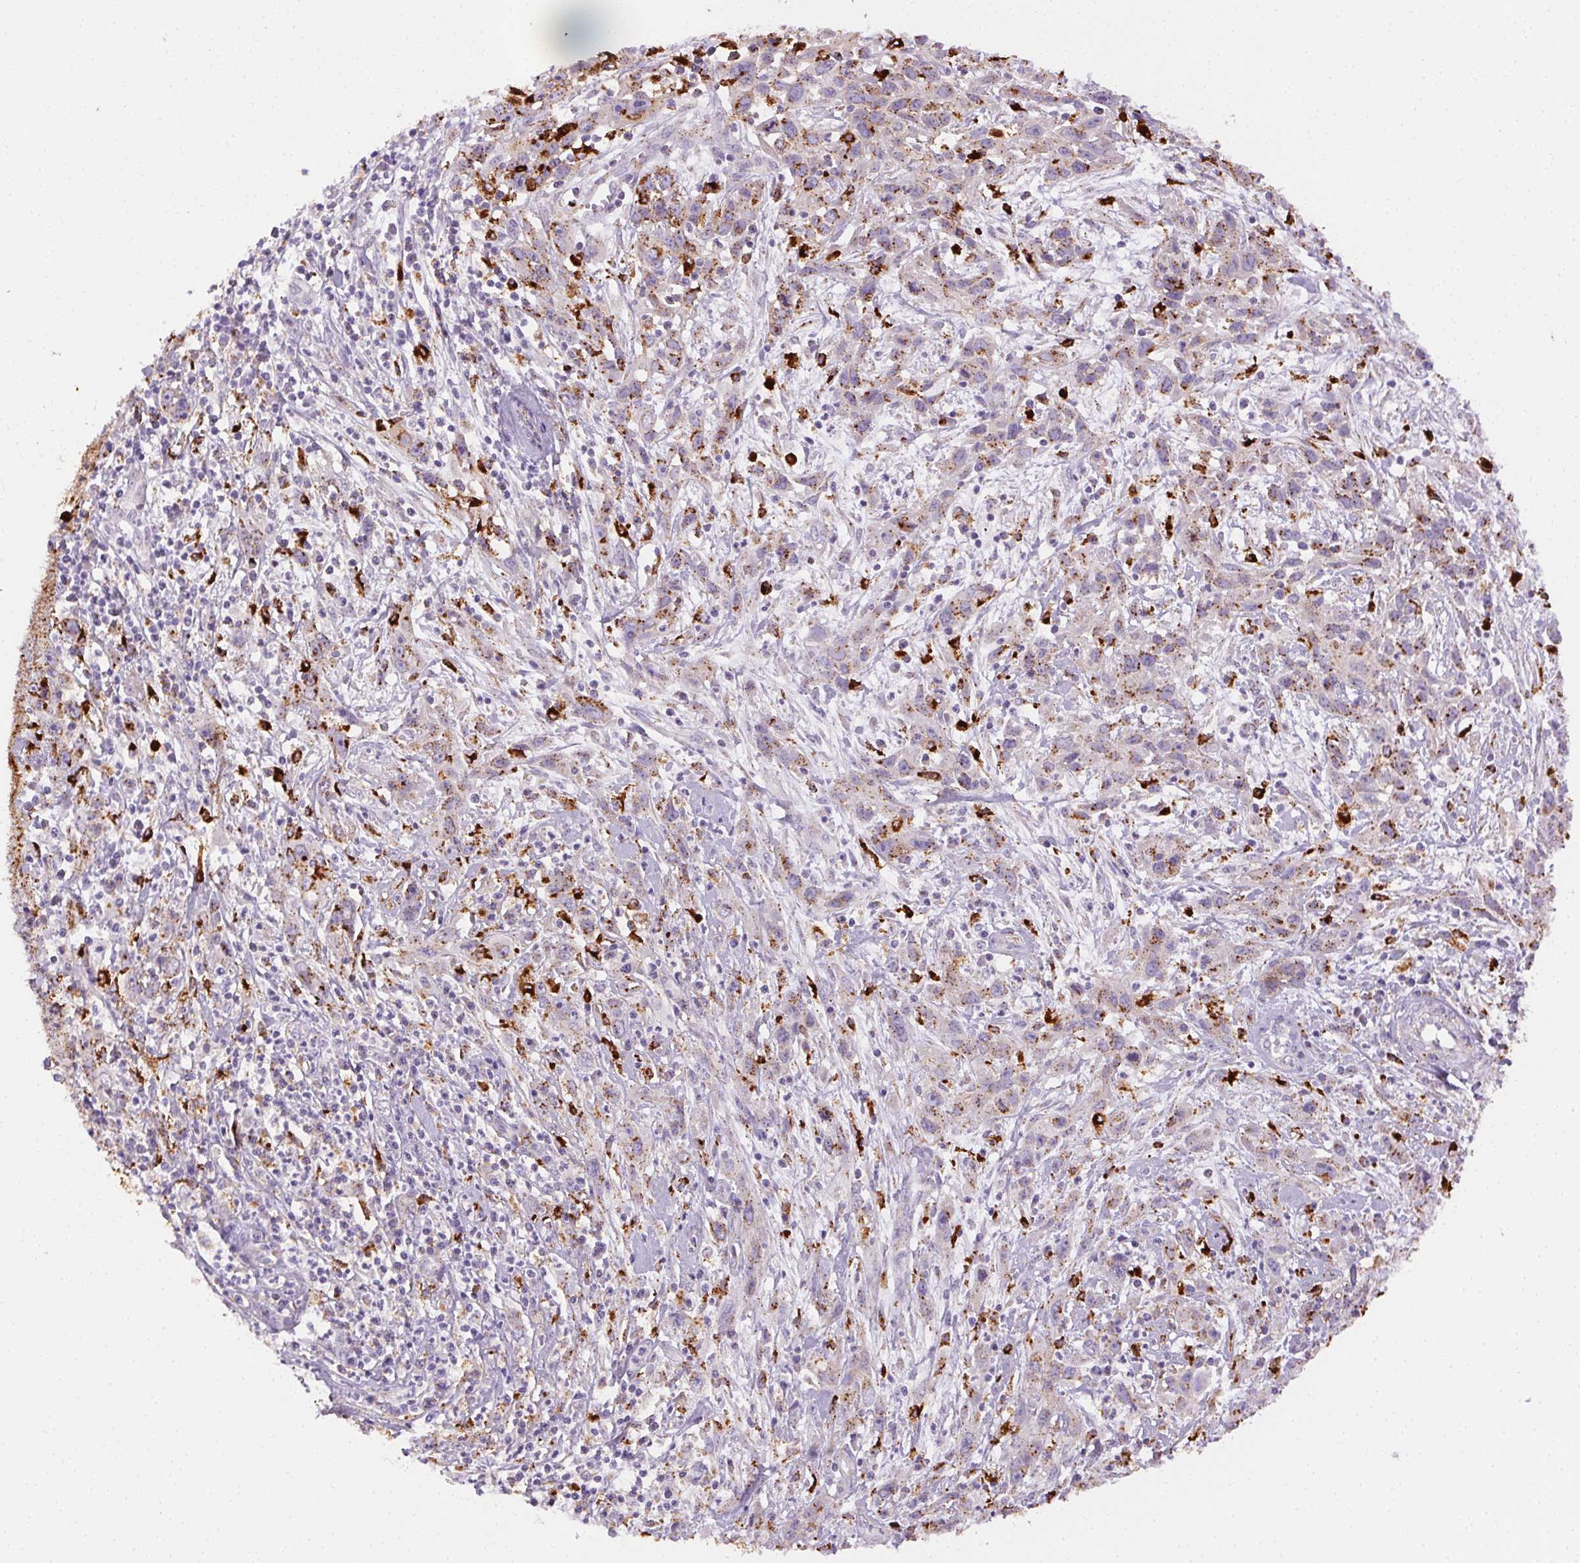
{"staining": {"intensity": "moderate", "quantity": "25%-75%", "location": "cytoplasmic/membranous"}, "tissue": "cervical cancer", "cell_type": "Tumor cells", "image_type": "cancer", "snomed": [{"axis": "morphology", "description": "Squamous cell carcinoma, NOS"}, {"axis": "topography", "description": "Cervix"}], "caption": "Tumor cells show medium levels of moderate cytoplasmic/membranous expression in about 25%-75% of cells in human cervical cancer (squamous cell carcinoma).", "gene": "SCPEP1", "patient": {"sex": "female", "age": 38}}